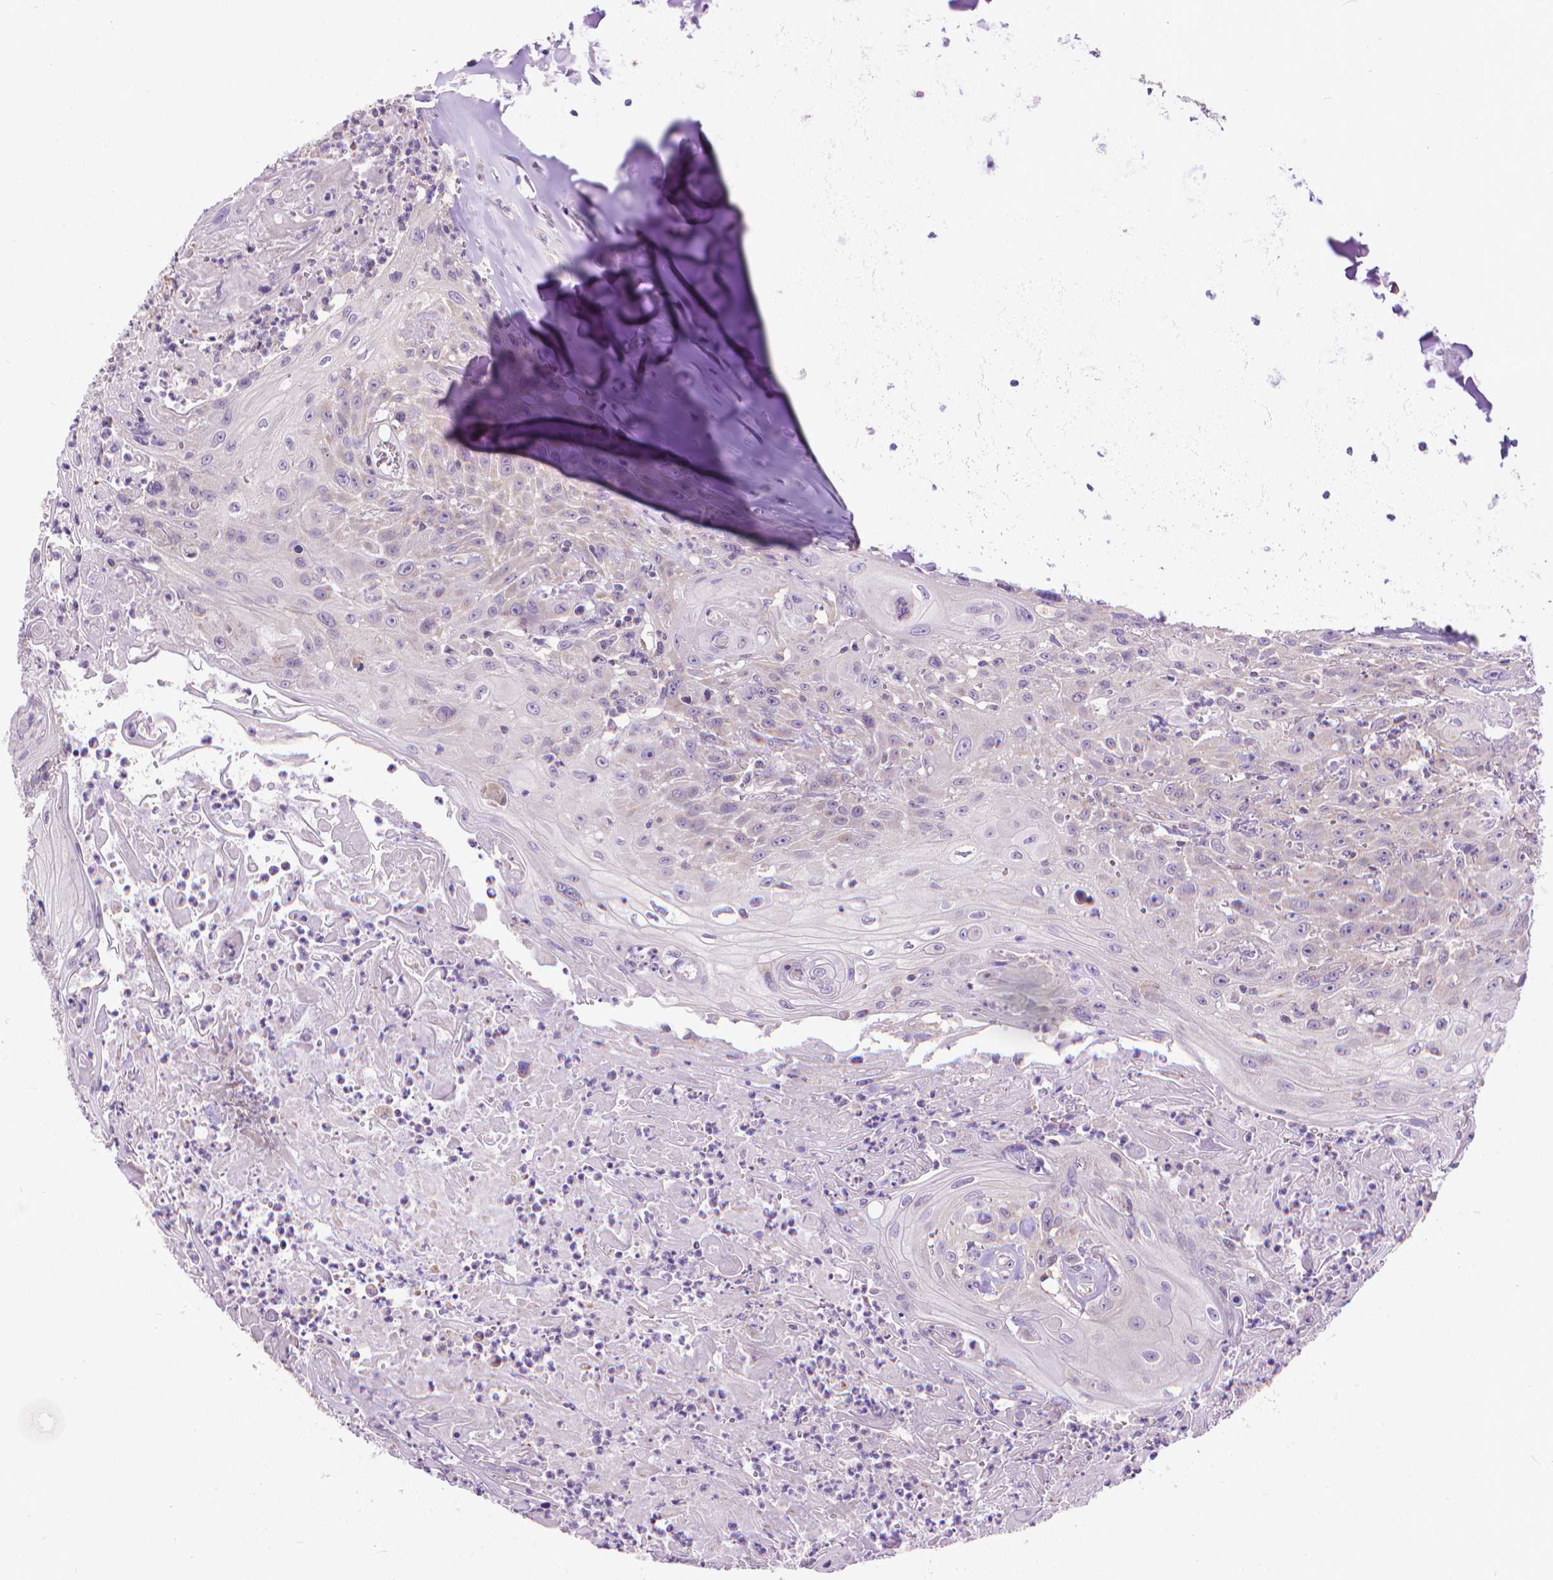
{"staining": {"intensity": "weak", "quantity": "<25%", "location": "cytoplasmic/membranous"}, "tissue": "head and neck cancer", "cell_type": "Tumor cells", "image_type": "cancer", "snomed": [{"axis": "morphology", "description": "Squamous cell carcinoma, NOS"}, {"axis": "topography", "description": "Skin"}, {"axis": "topography", "description": "Head-Neck"}], "caption": "The immunohistochemistry (IHC) micrograph has no significant staining in tumor cells of squamous cell carcinoma (head and neck) tissue.", "gene": "SYN1", "patient": {"sex": "male", "age": 80}}